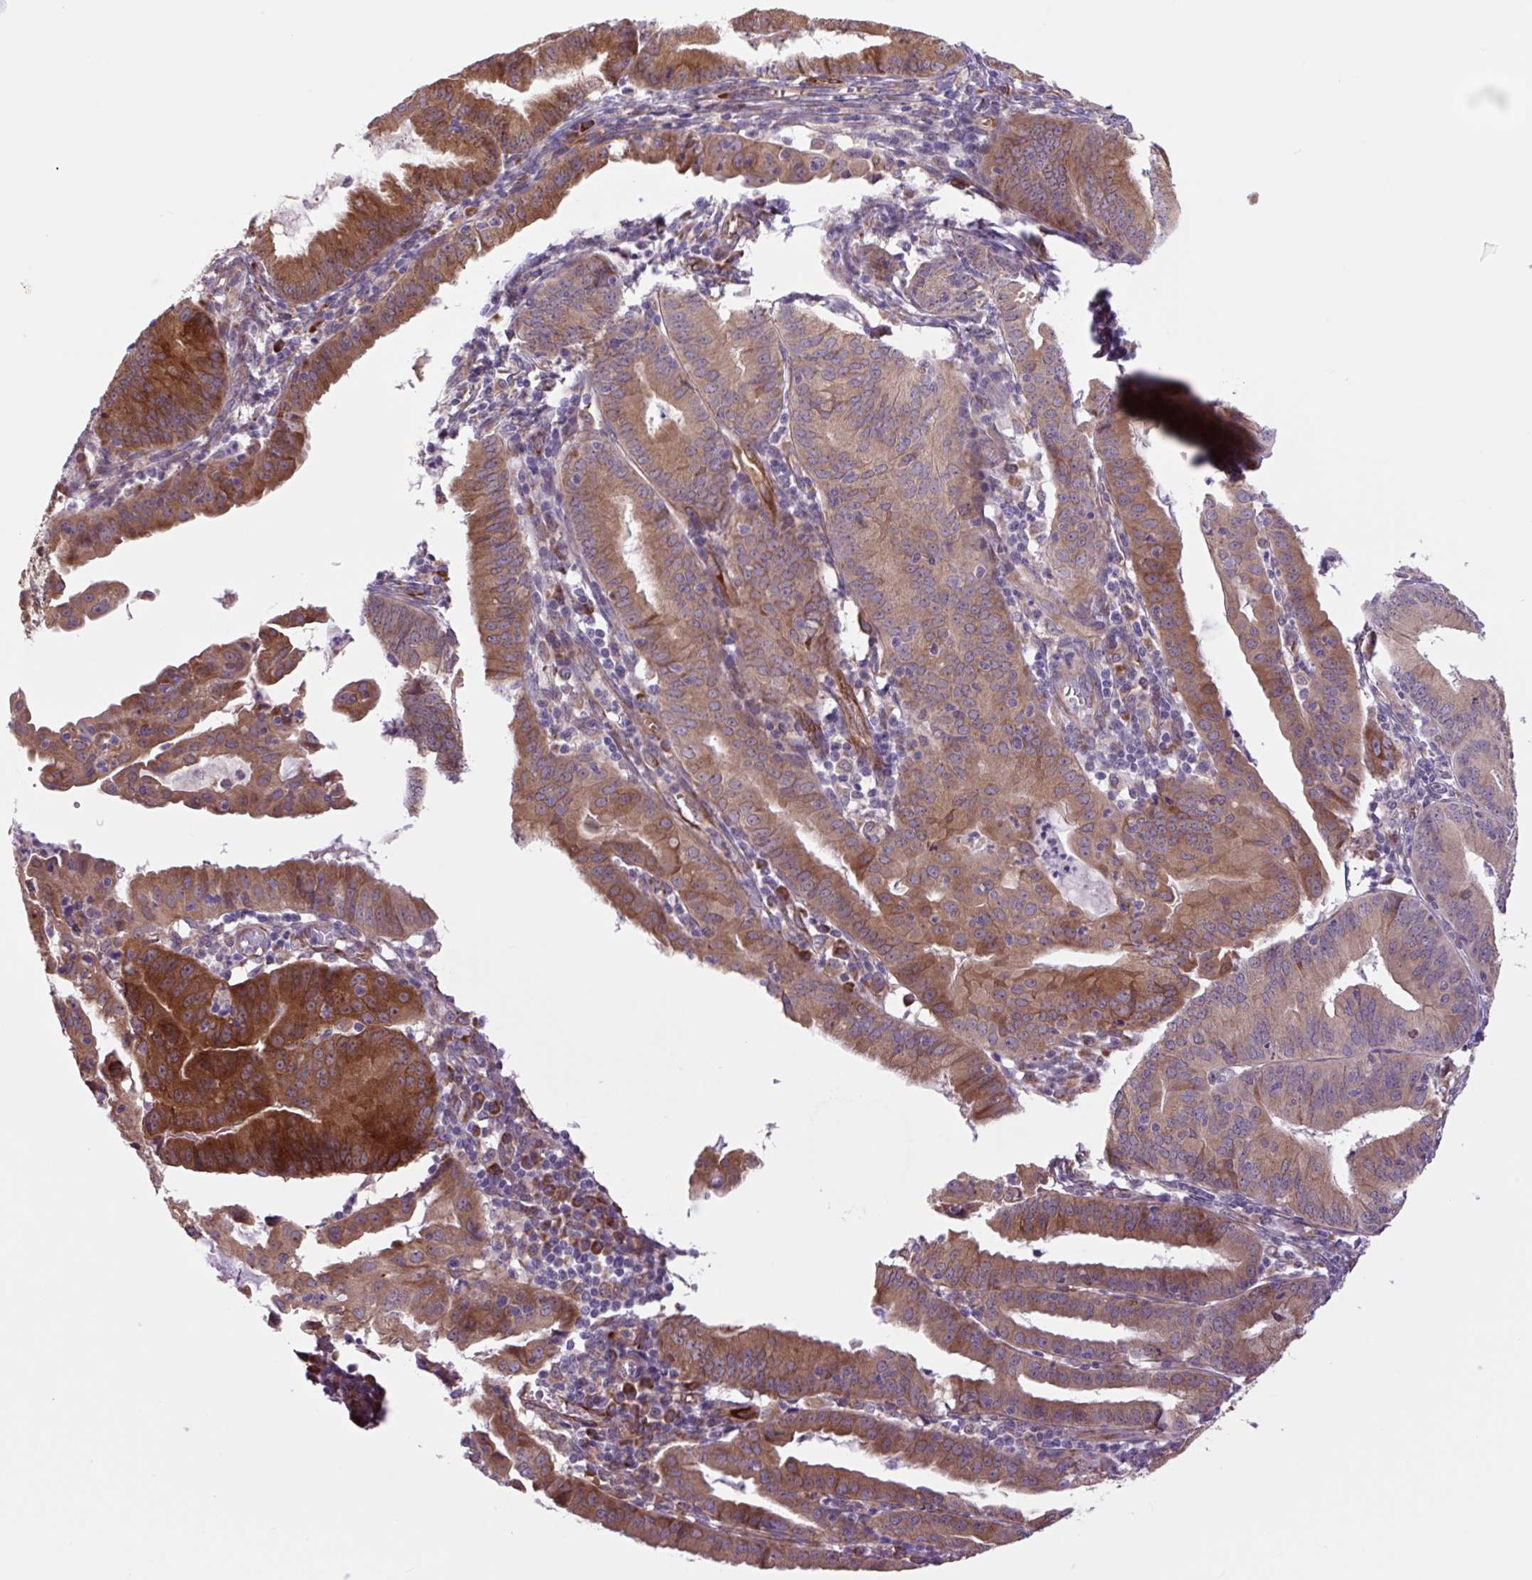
{"staining": {"intensity": "strong", "quantity": ">75%", "location": "cytoplasmic/membranous"}, "tissue": "endometrial cancer", "cell_type": "Tumor cells", "image_type": "cancer", "snomed": [{"axis": "morphology", "description": "Adenocarcinoma, NOS"}, {"axis": "topography", "description": "Endometrium"}], "caption": "Brown immunohistochemical staining in endometrial cancer (adenocarcinoma) shows strong cytoplasmic/membranous positivity in approximately >75% of tumor cells.", "gene": "PLA2G4A", "patient": {"sex": "female", "age": 60}}